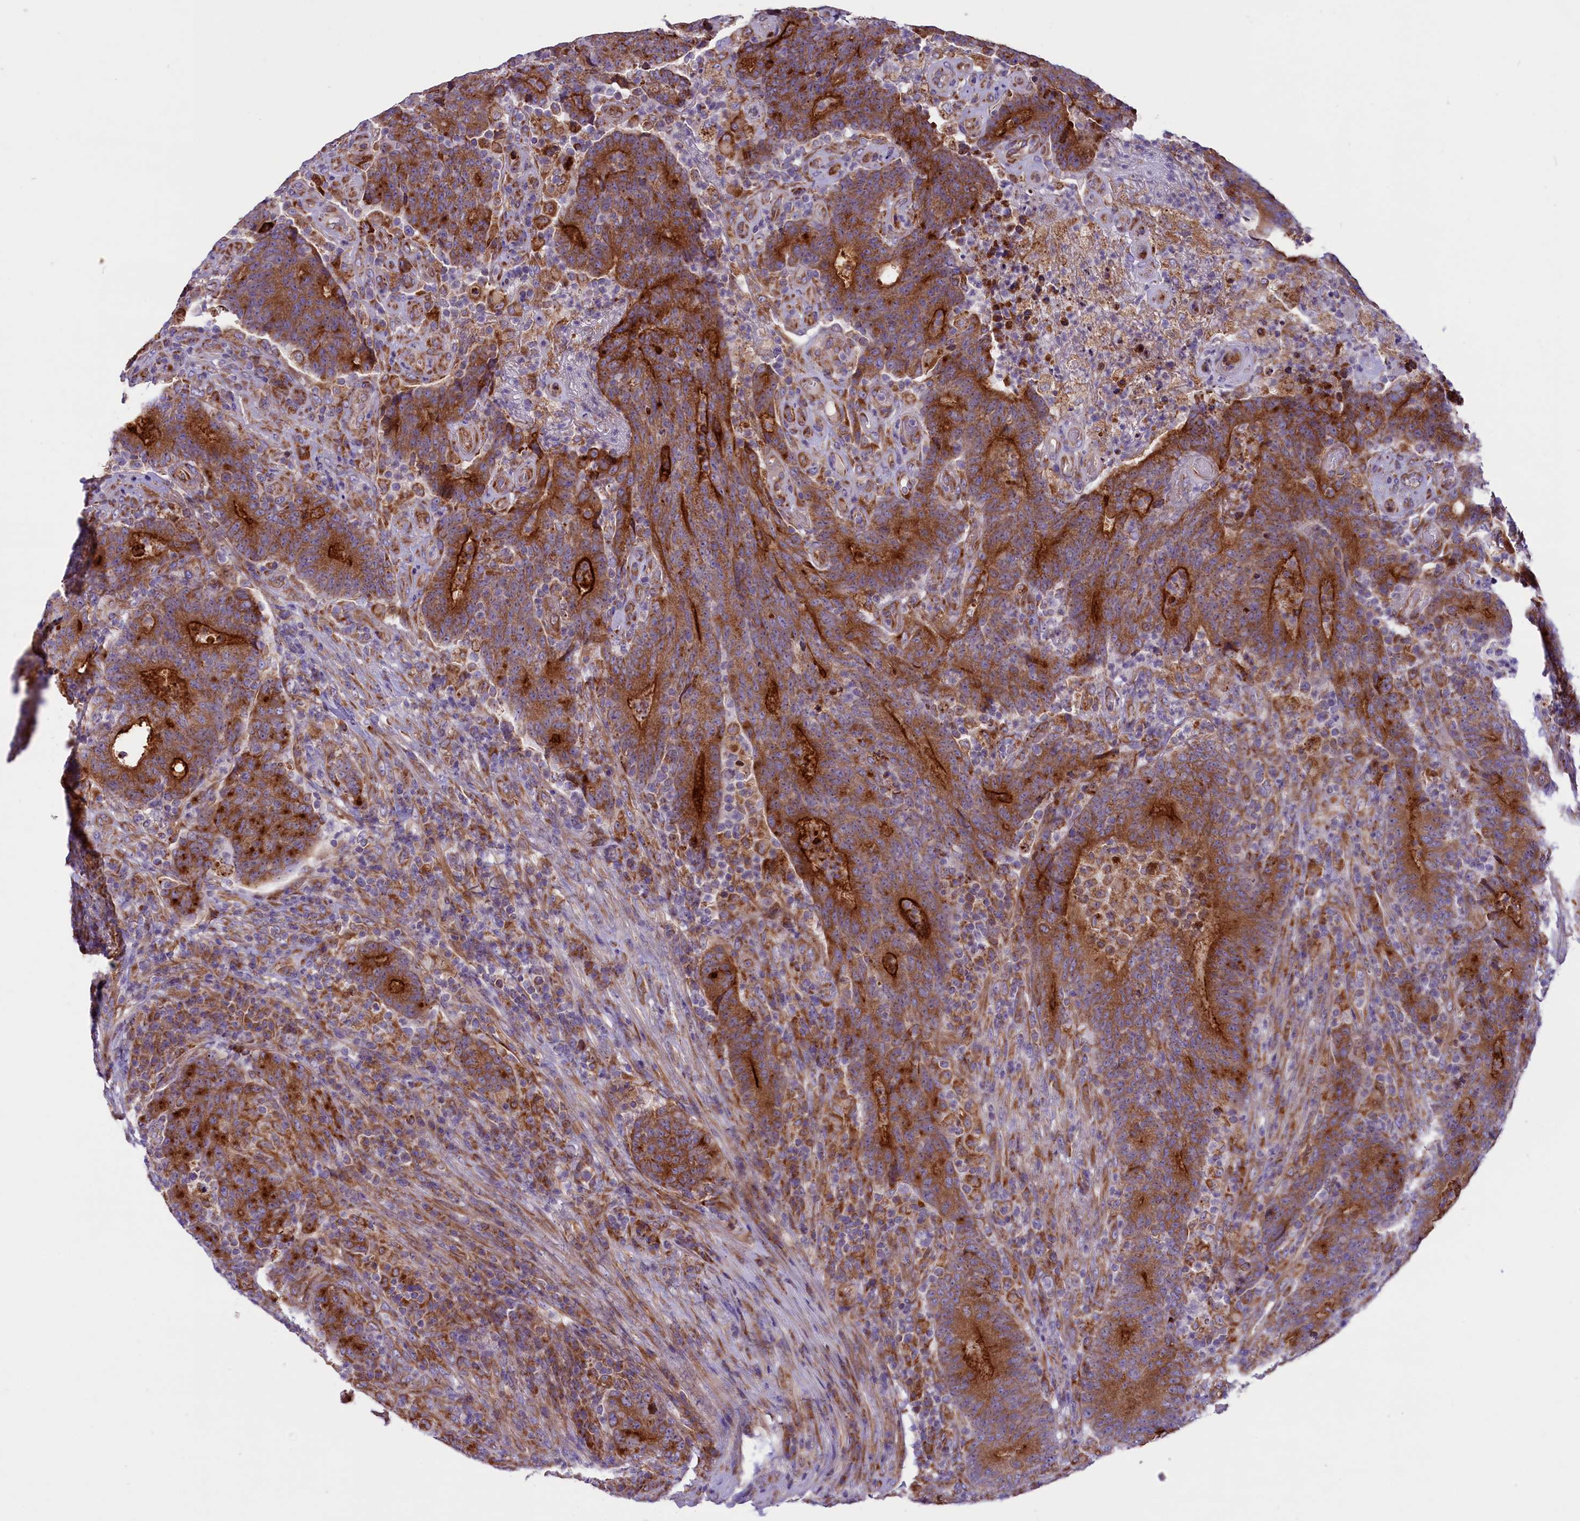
{"staining": {"intensity": "moderate", "quantity": ">75%", "location": "cytoplasmic/membranous"}, "tissue": "colorectal cancer", "cell_type": "Tumor cells", "image_type": "cancer", "snomed": [{"axis": "morphology", "description": "Adenocarcinoma, NOS"}, {"axis": "topography", "description": "Colon"}], "caption": "Human colorectal adenocarcinoma stained with a brown dye exhibits moderate cytoplasmic/membranous positive positivity in about >75% of tumor cells.", "gene": "PTPRU", "patient": {"sex": "female", "age": 75}}